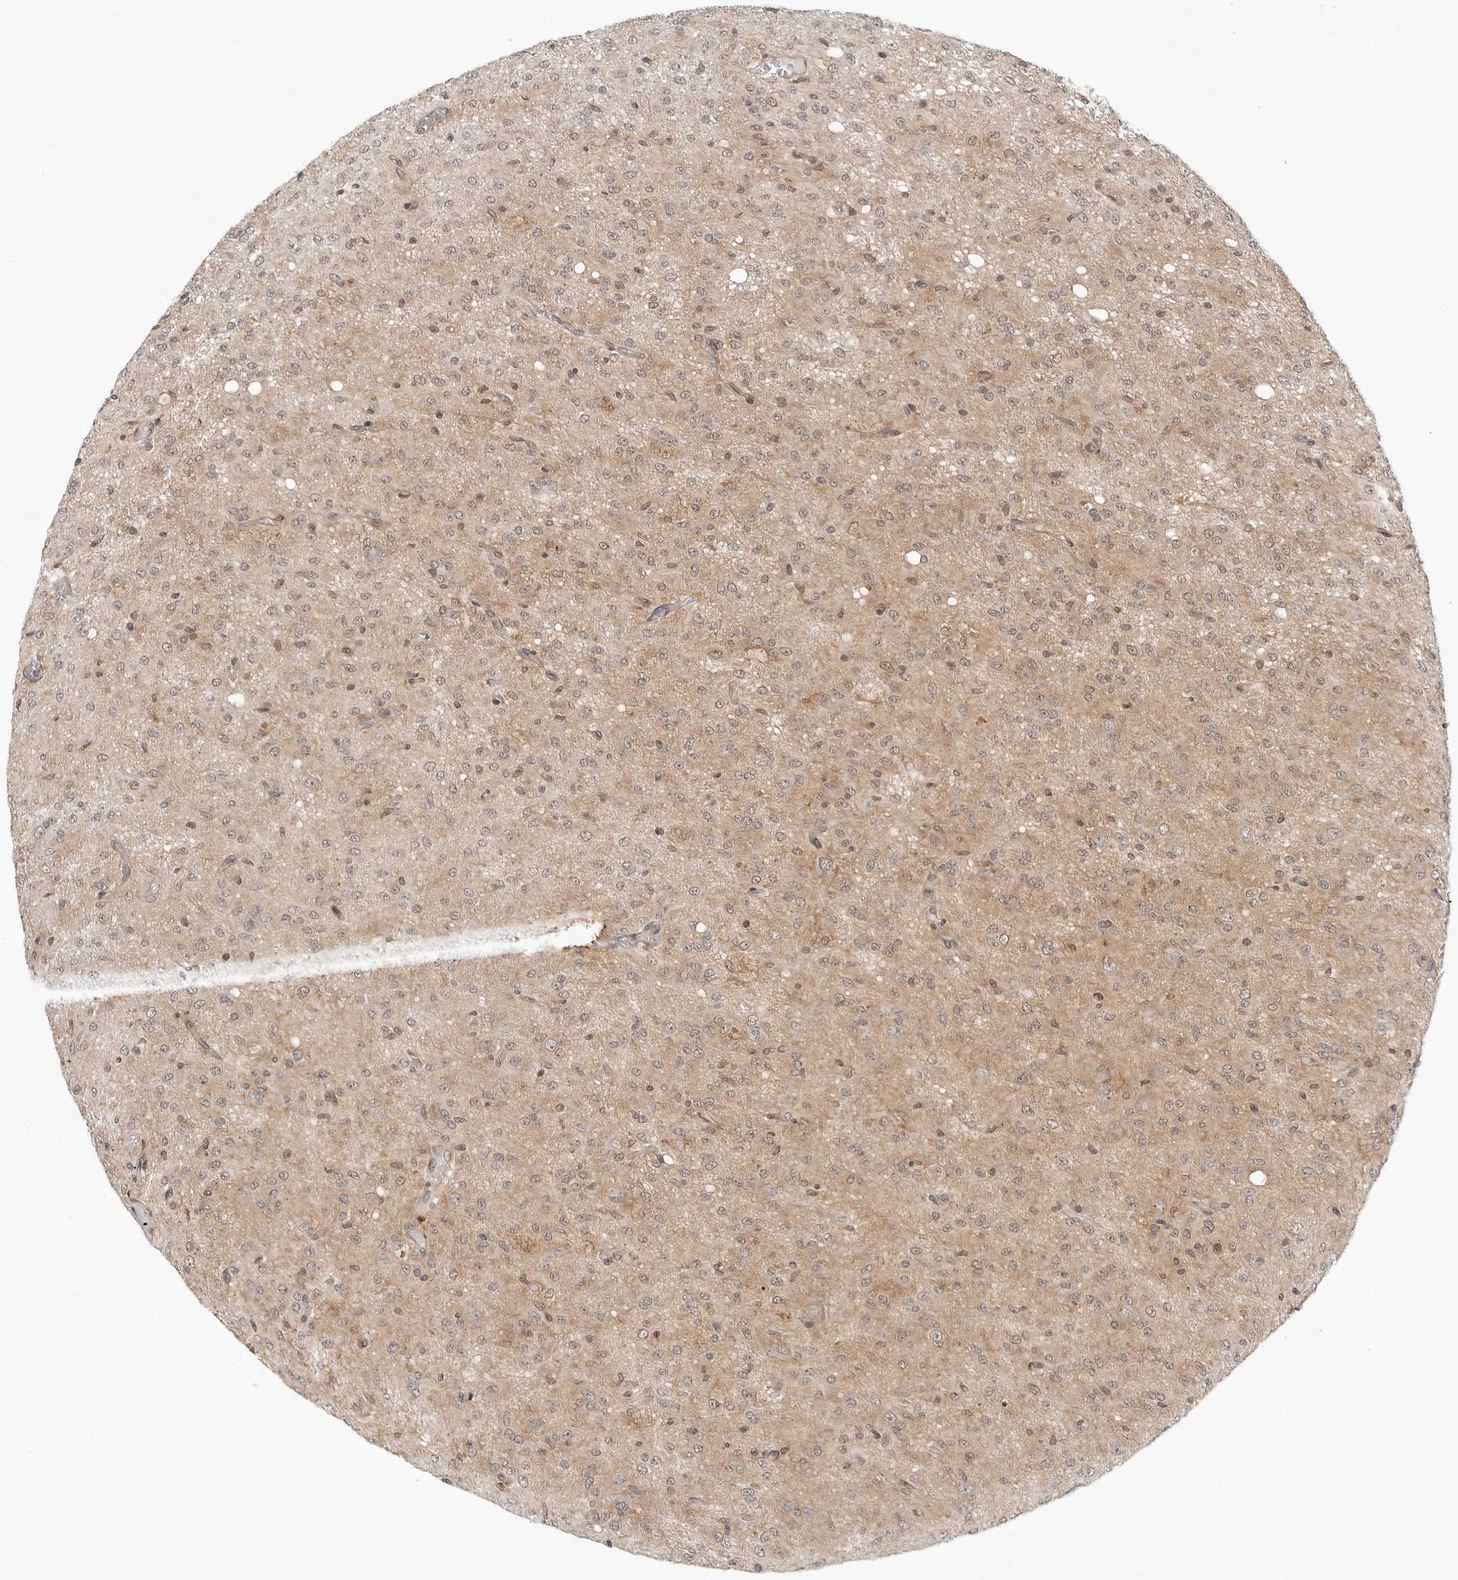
{"staining": {"intensity": "weak", "quantity": "25%-75%", "location": "nuclear"}, "tissue": "glioma", "cell_type": "Tumor cells", "image_type": "cancer", "snomed": [{"axis": "morphology", "description": "Glioma, malignant, High grade"}, {"axis": "topography", "description": "Brain"}], "caption": "Protein analysis of glioma tissue demonstrates weak nuclear staining in approximately 25%-75% of tumor cells.", "gene": "MAP2K5", "patient": {"sex": "female", "age": 59}}